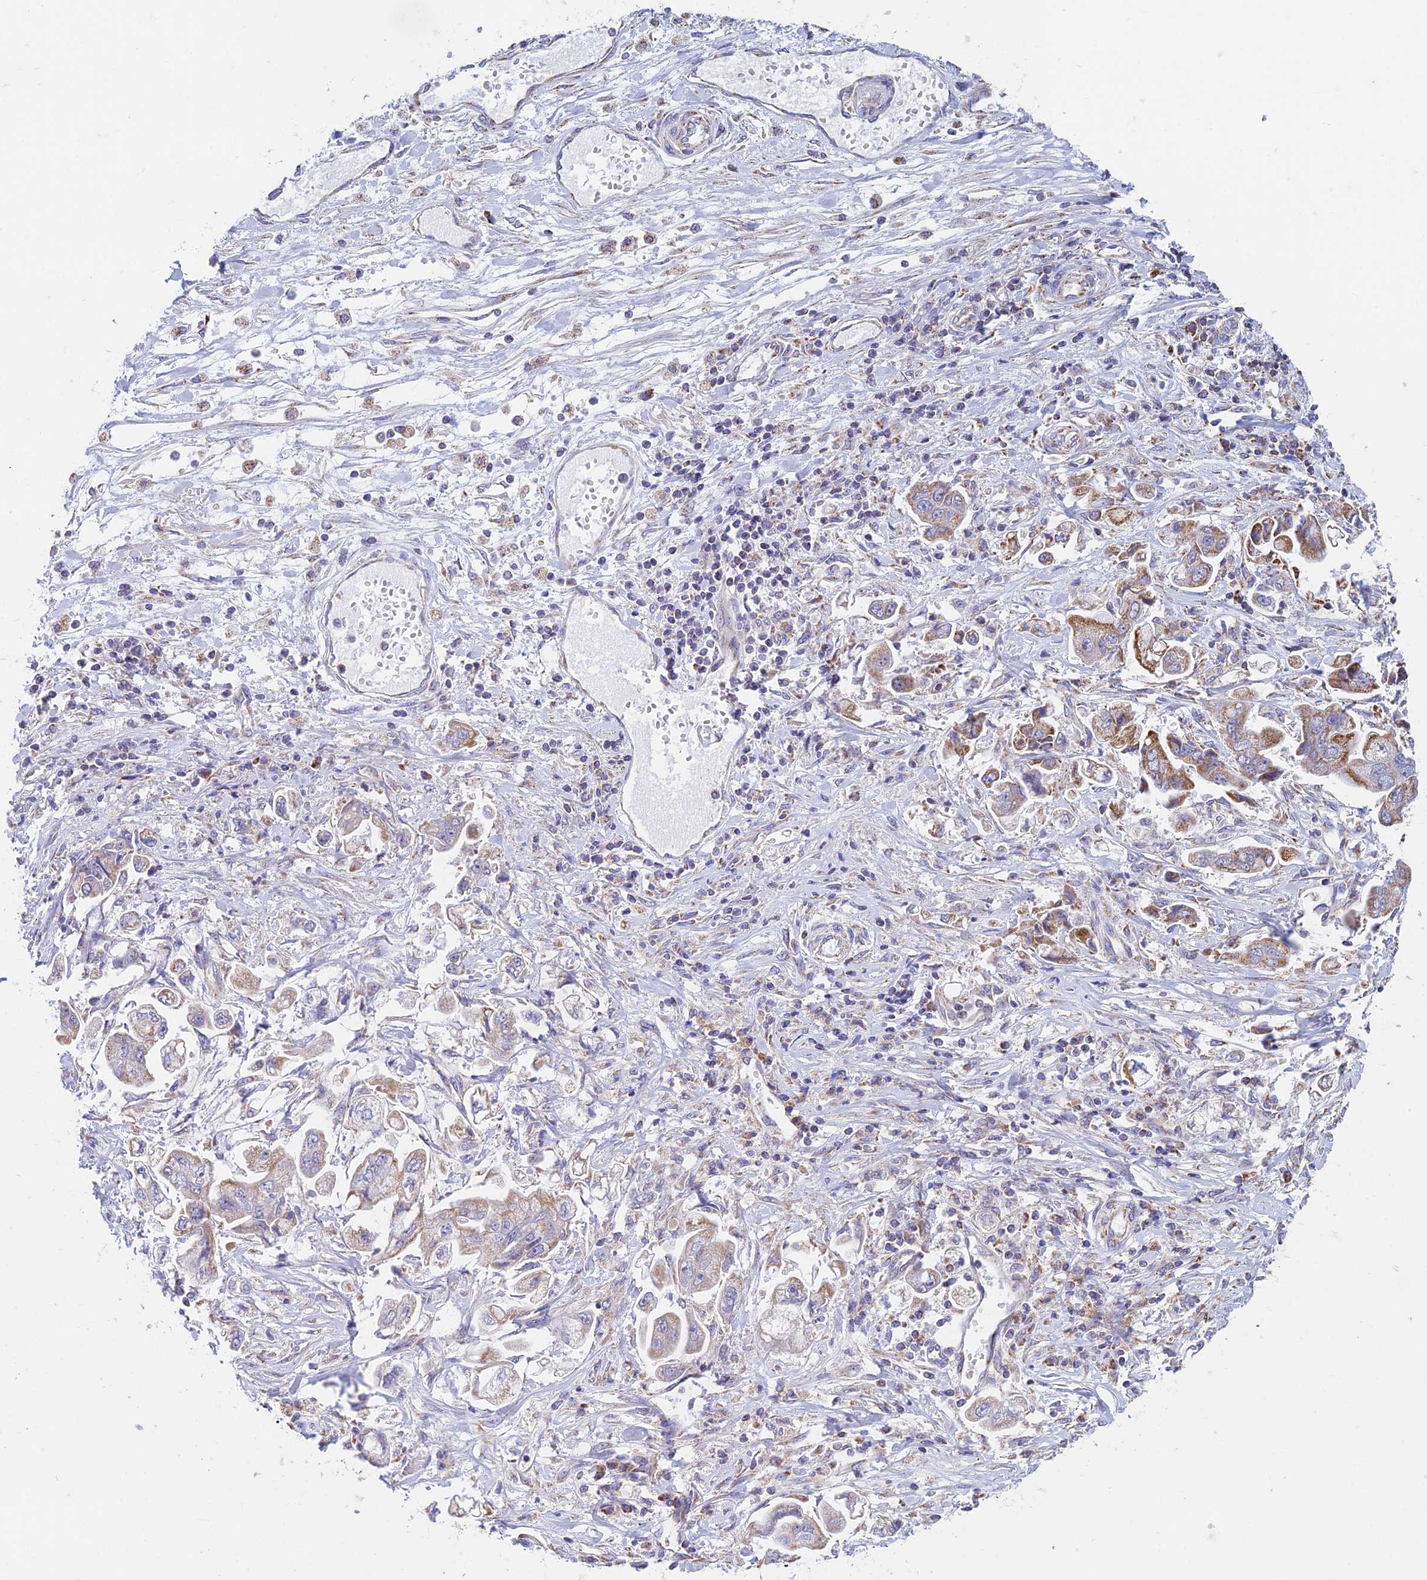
{"staining": {"intensity": "moderate", "quantity": "<25%", "location": "cytoplasmic/membranous"}, "tissue": "stomach cancer", "cell_type": "Tumor cells", "image_type": "cancer", "snomed": [{"axis": "morphology", "description": "Adenocarcinoma, NOS"}, {"axis": "topography", "description": "Stomach"}], "caption": "Stomach adenocarcinoma stained with a brown dye reveals moderate cytoplasmic/membranous positive staining in about <25% of tumor cells.", "gene": "ZNF181", "patient": {"sex": "male", "age": 62}}